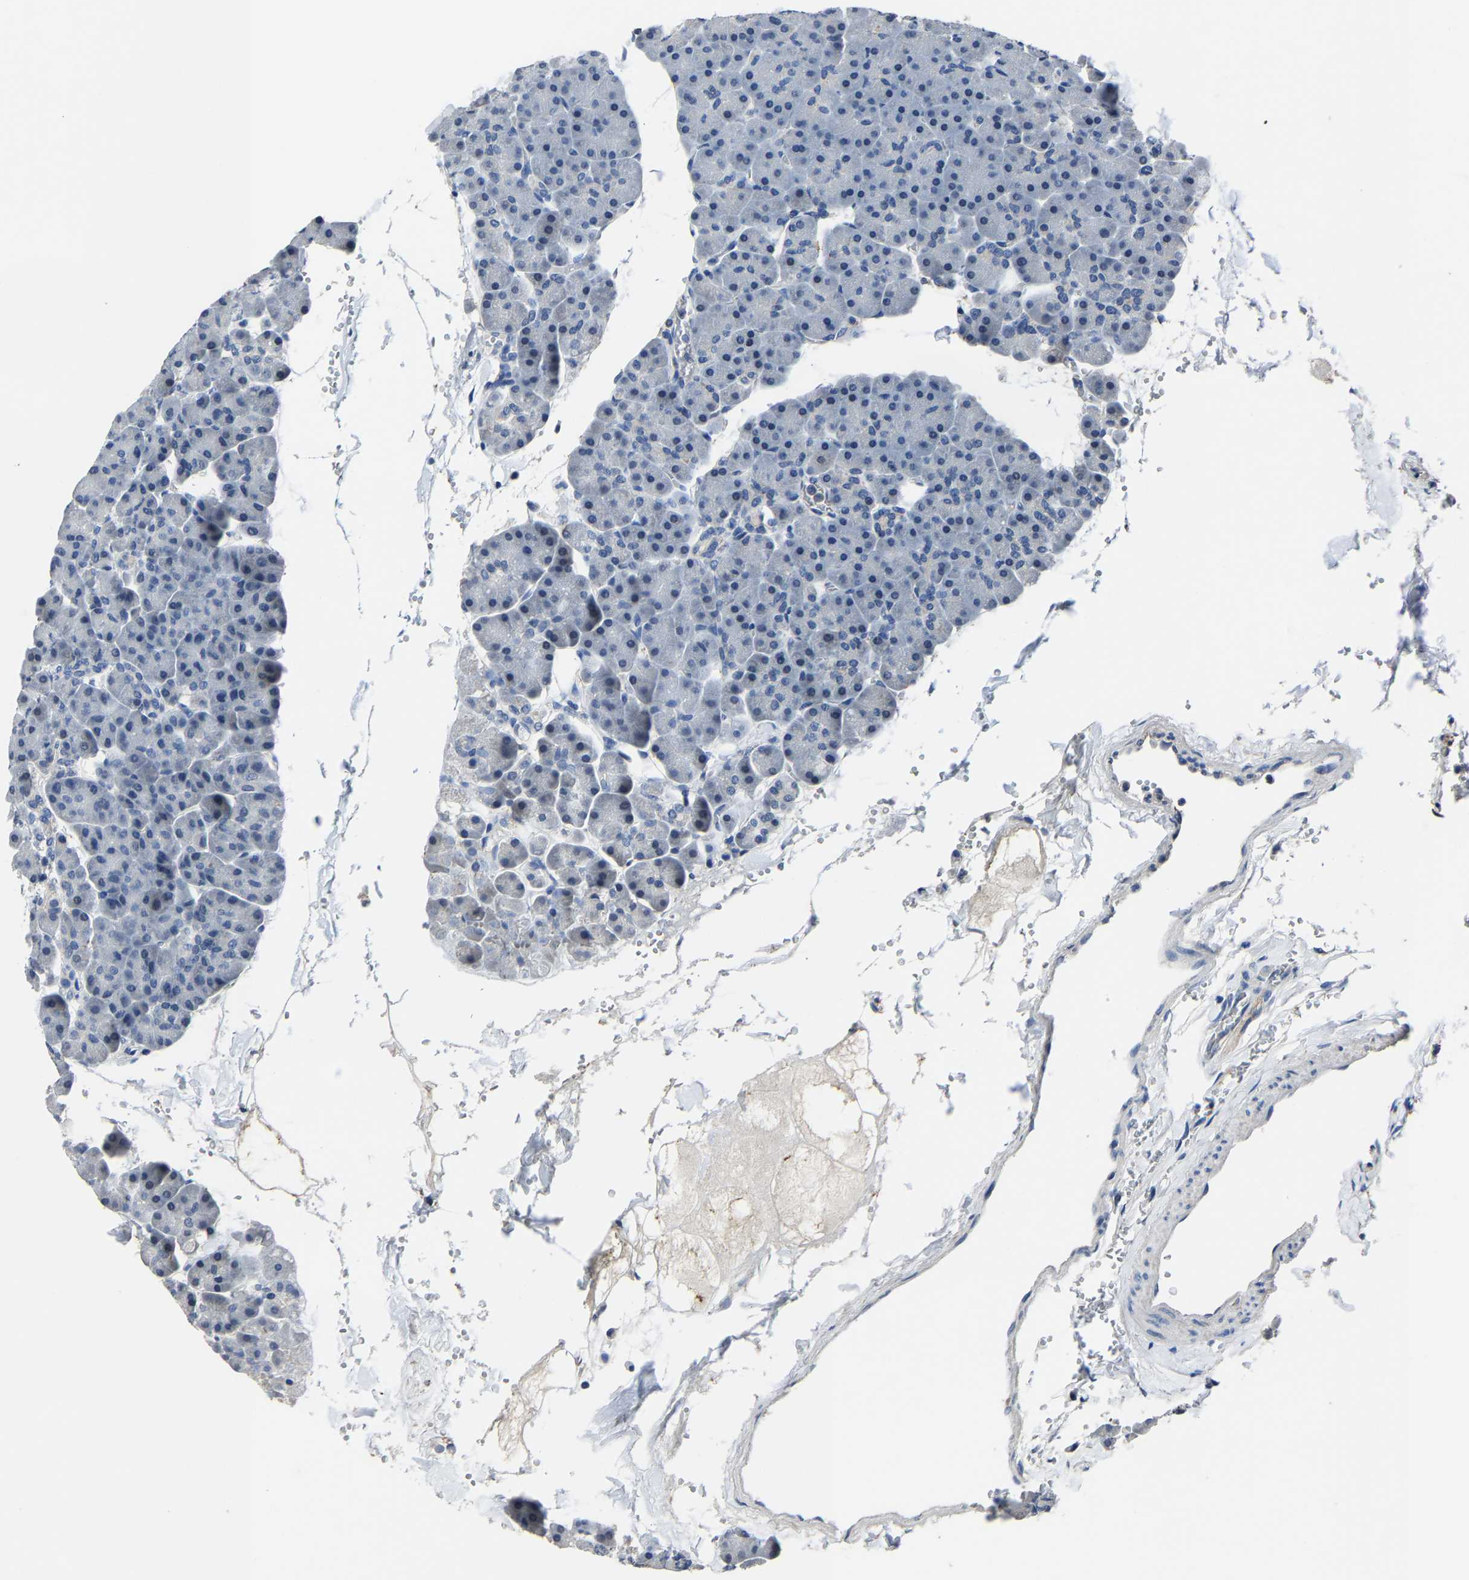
{"staining": {"intensity": "negative", "quantity": "none", "location": "none"}, "tissue": "pancreas", "cell_type": "Exocrine glandular cells", "image_type": "normal", "snomed": [{"axis": "morphology", "description": "Normal tissue, NOS"}, {"axis": "topography", "description": "Pancreas"}], "caption": "Histopathology image shows no significant protein positivity in exocrine glandular cells of benign pancreas. Brightfield microscopy of immunohistochemistry (IHC) stained with DAB (brown) and hematoxylin (blue), captured at high magnification.", "gene": "STRBP", "patient": {"sex": "male", "age": 35}}